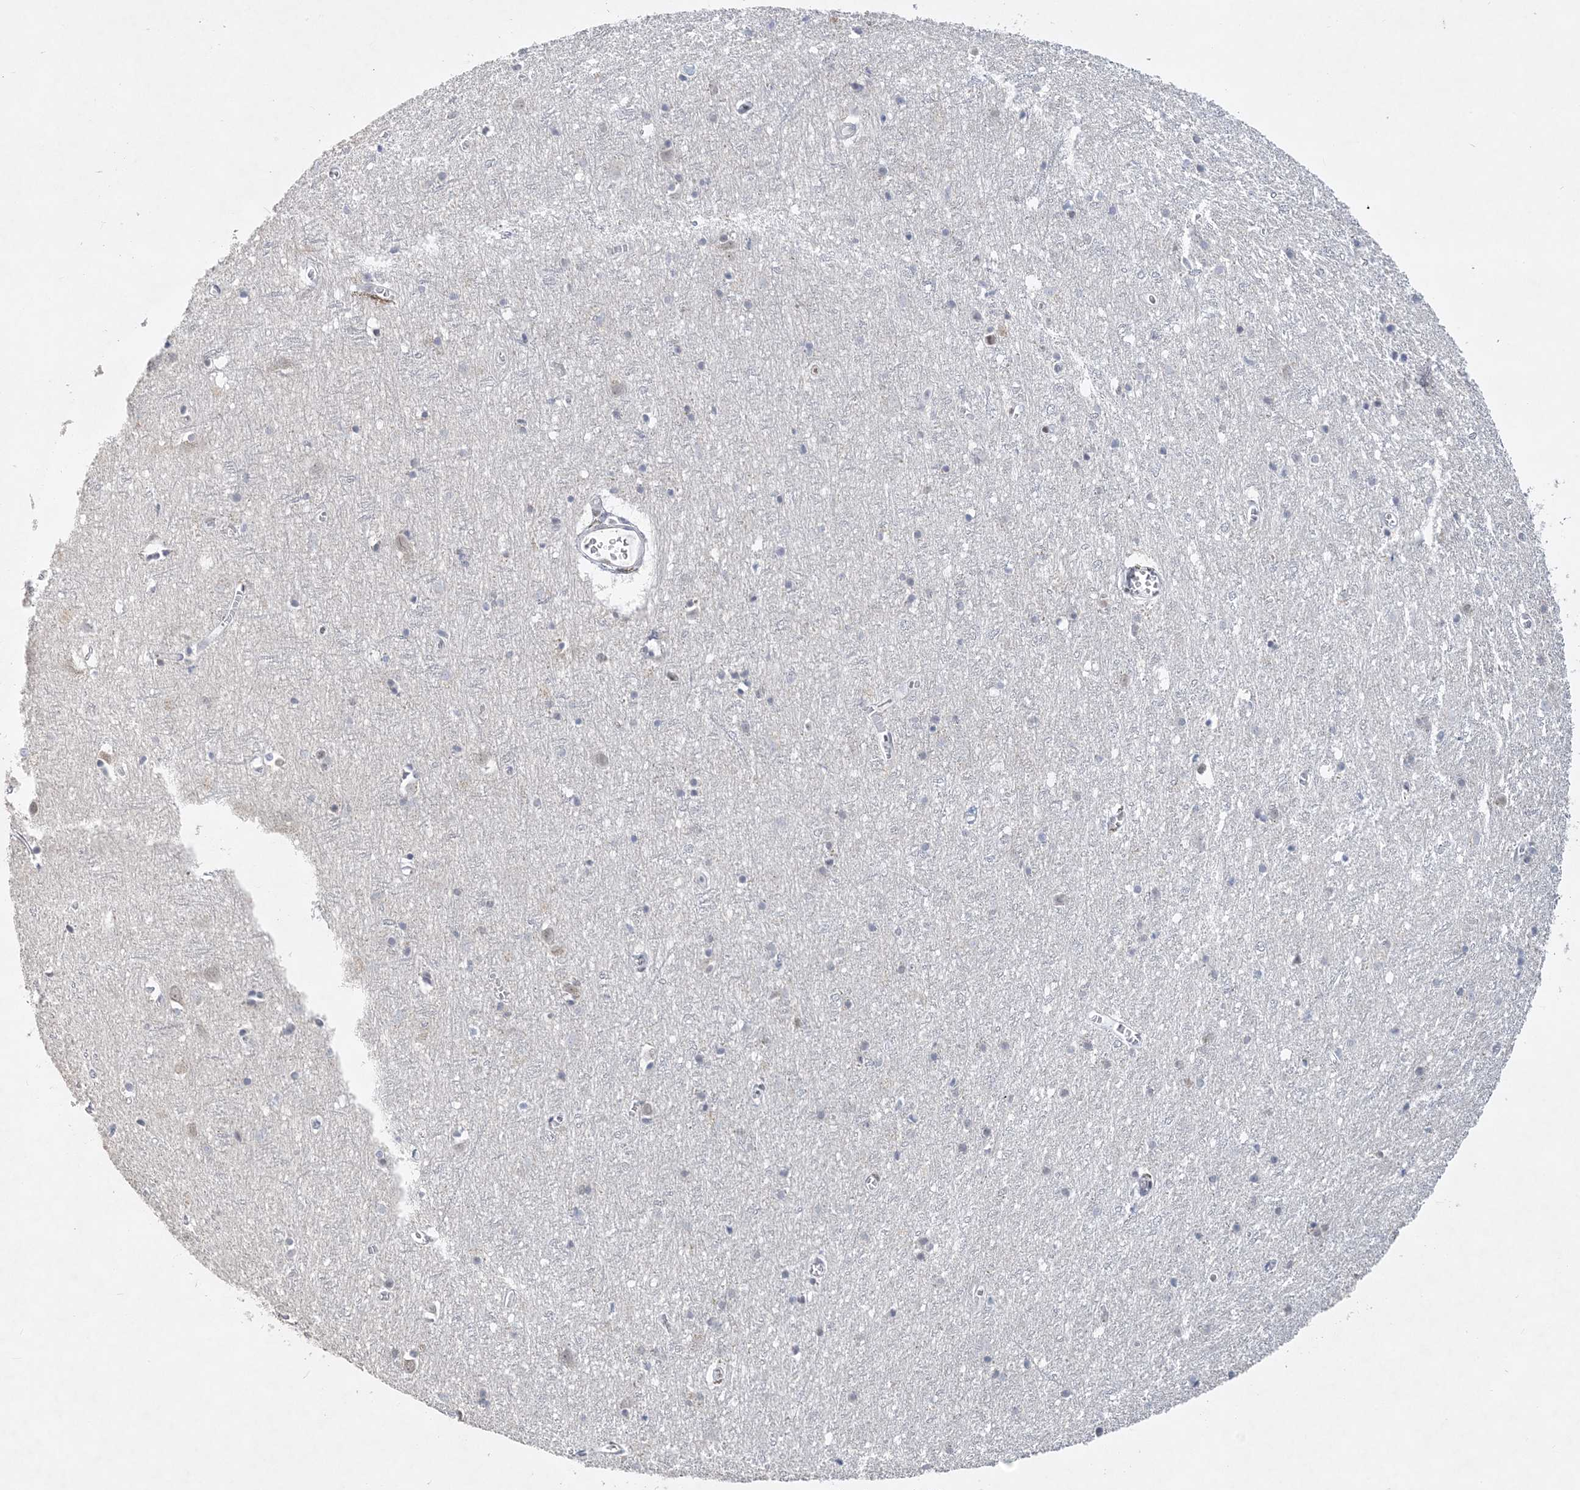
{"staining": {"intensity": "negative", "quantity": "none", "location": "none"}, "tissue": "cerebral cortex", "cell_type": "Endothelial cells", "image_type": "normal", "snomed": [{"axis": "morphology", "description": "Normal tissue, NOS"}, {"axis": "topography", "description": "Cerebral cortex"}], "caption": "Immunohistochemical staining of unremarkable cerebral cortex reveals no significant staining in endothelial cells.", "gene": "KMT2D", "patient": {"sex": "female", "age": 64}}